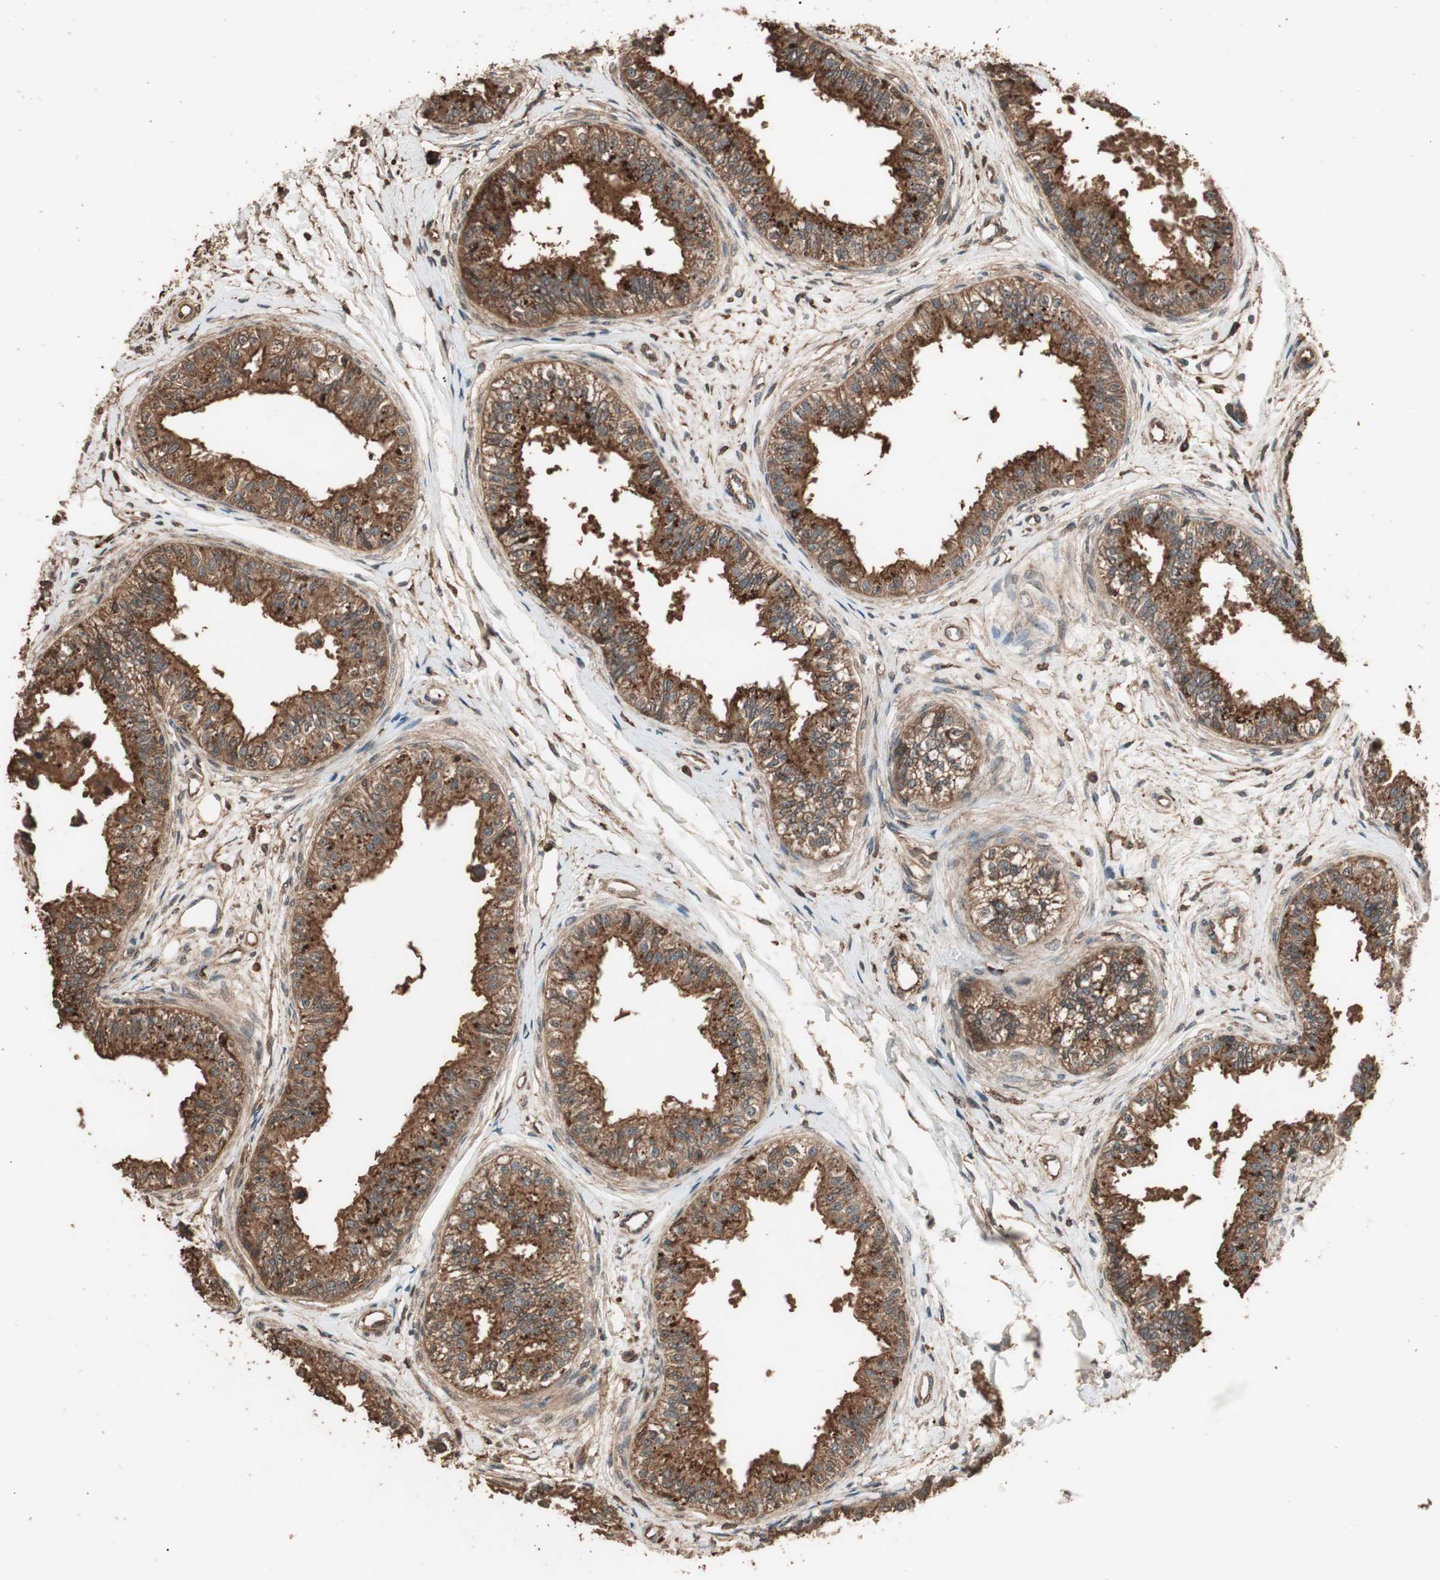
{"staining": {"intensity": "moderate", "quantity": ">75%", "location": "cytoplasmic/membranous"}, "tissue": "epididymis", "cell_type": "Glandular cells", "image_type": "normal", "snomed": [{"axis": "morphology", "description": "Normal tissue, NOS"}, {"axis": "morphology", "description": "Adenocarcinoma, metastatic, NOS"}, {"axis": "topography", "description": "Testis"}, {"axis": "topography", "description": "Epididymis"}], "caption": "Protein staining by immunohistochemistry demonstrates moderate cytoplasmic/membranous staining in about >75% of glandular cells in benign epididymis.", "gene": "CCN4", "patient": {"sex": "male", "age": 26}}